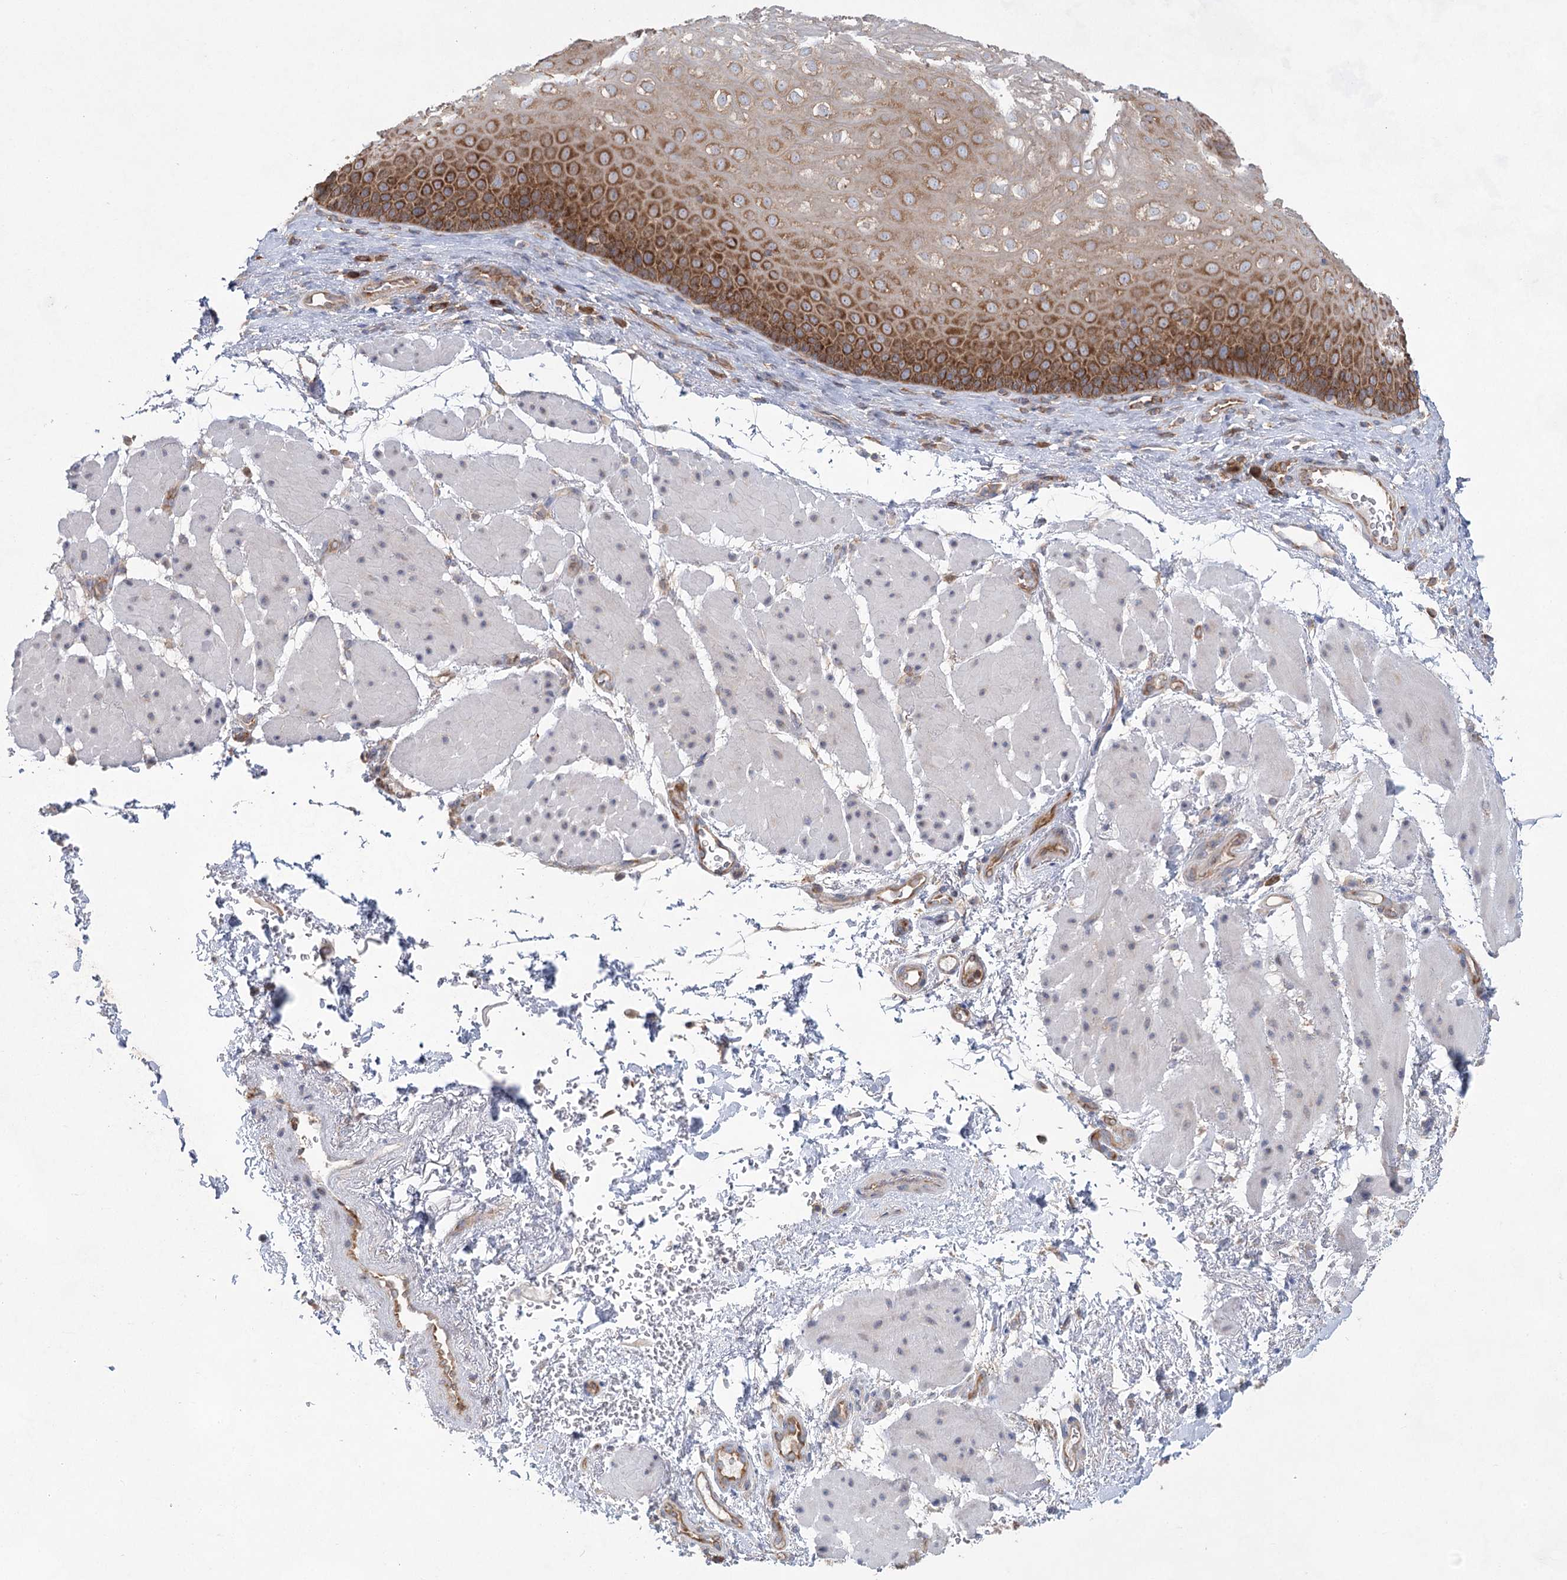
{"staining": {"intensity": "strong", "quantity": ">75%", "location": "cytoplasmic/membranous"}, "tissue": "esophagus", "cell_type": "Squamous epithelial cells", "image_type": "normal", "snomed": [{"axis": "morphology", "description": "Normal tissue, NOS"}, {"axis": "topography", "description": "Esophagus"}], "caption": "A histopathology image showing strong cytoplasmic/membranous expression in about >75% of squamous epithelial cells in normal esophagus, as visualized by brown immunohistochemical staining.", "gene": "EIF3A", "patient": {"sex": "female", "age": 66}}